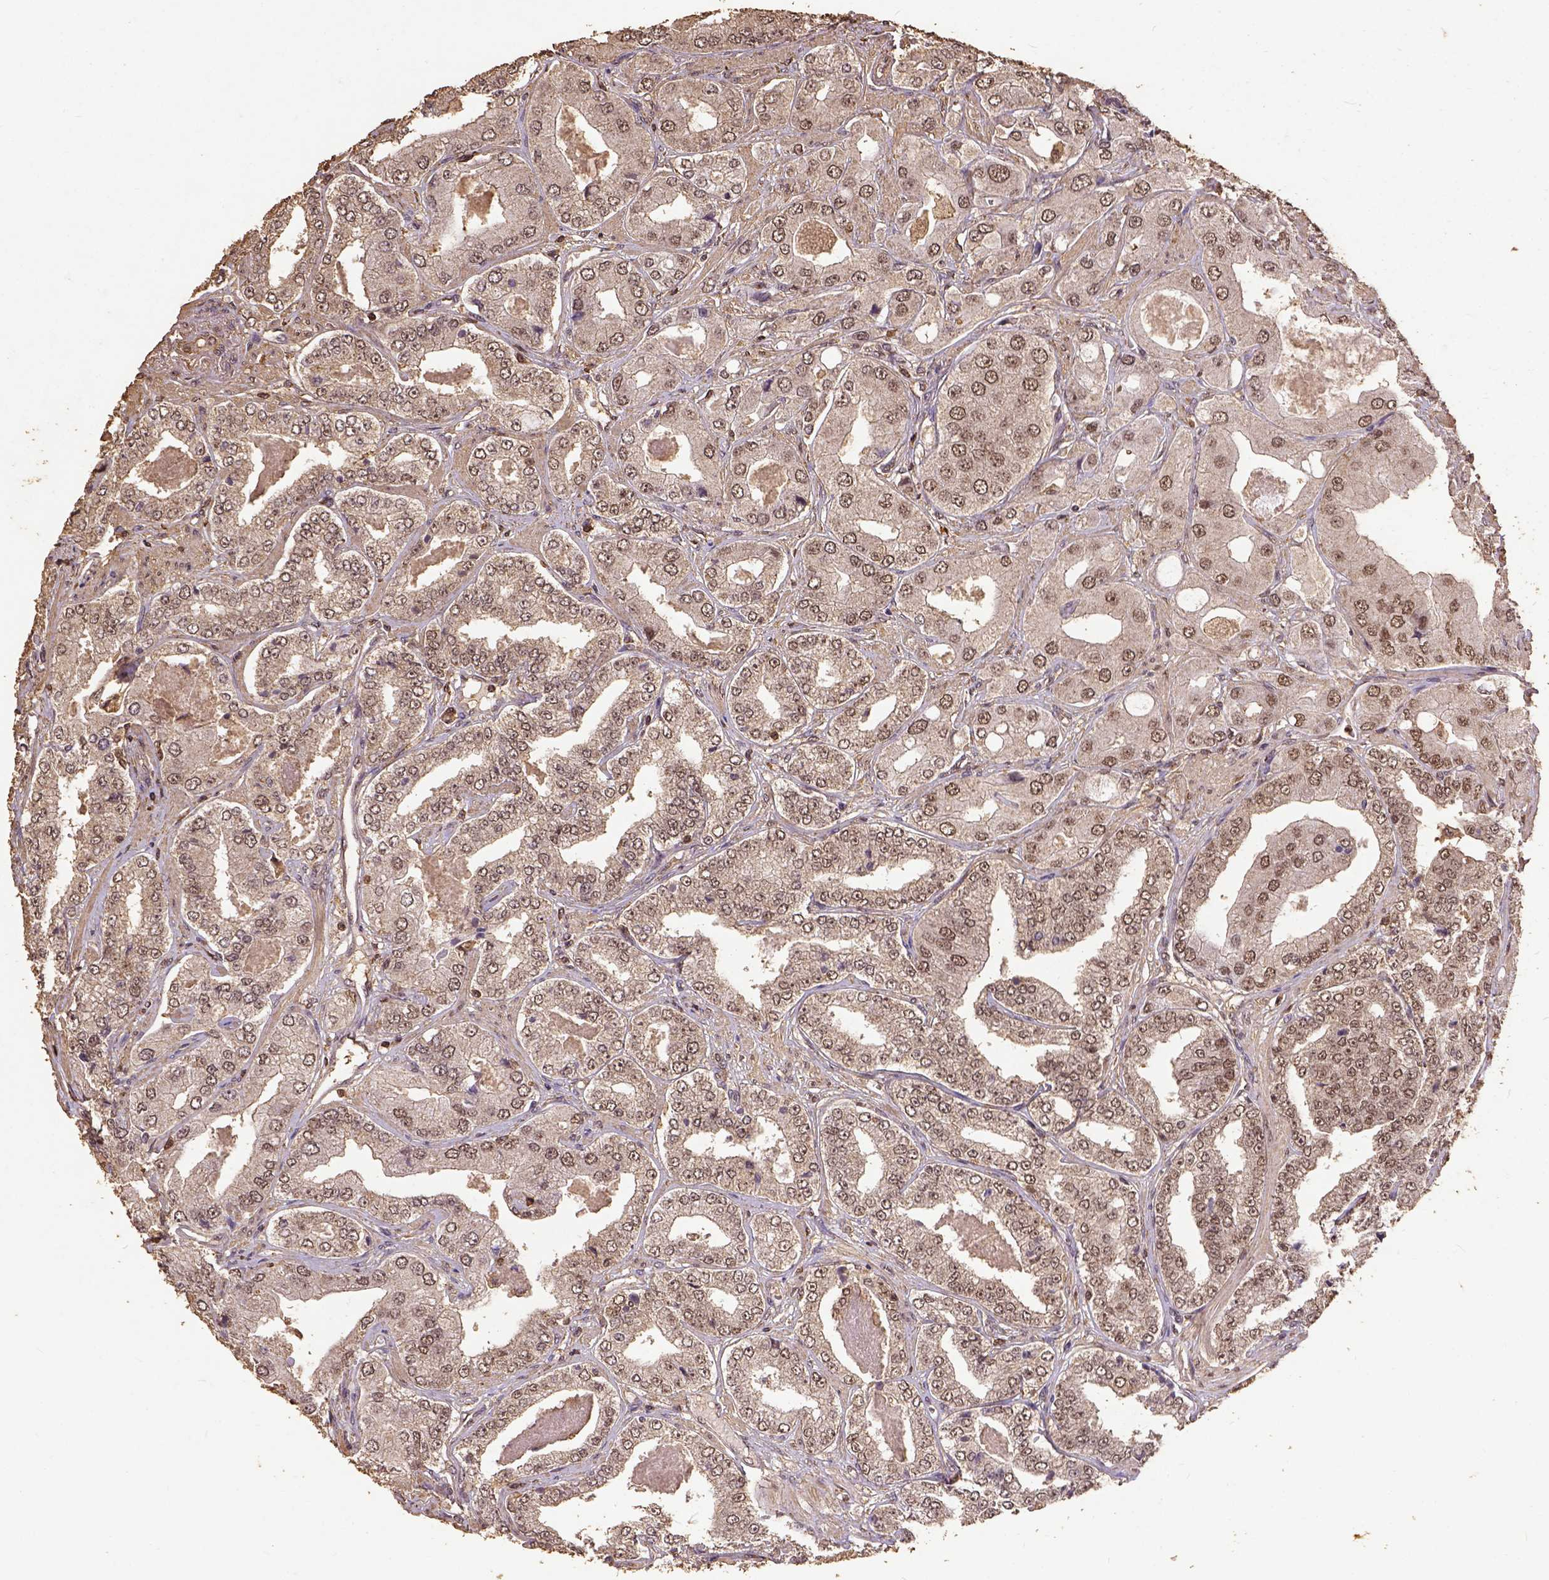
{"staining": {"intensity": "moderate", "quantity": ">75%", "location": "nuclear"}, "tissue": "prostate cancer", "cell_type": "Tumor cells", "image_type": "cancer", "snomed": [{"axis": "morphology", "description": "Adenocarcinoma, Low grade"}, {"axis": "topography", "description": "Prostate"}], "caption": "Immunohistochemistry image of human prostate adenocarcinoma (low-grade) stained for a protein (brown), which demonstrates medium levels of moderate nuclear positivity in about >75% of tumor cells.", "gene": "NACC1", "patient": {"sex": "male", "age": 60}}